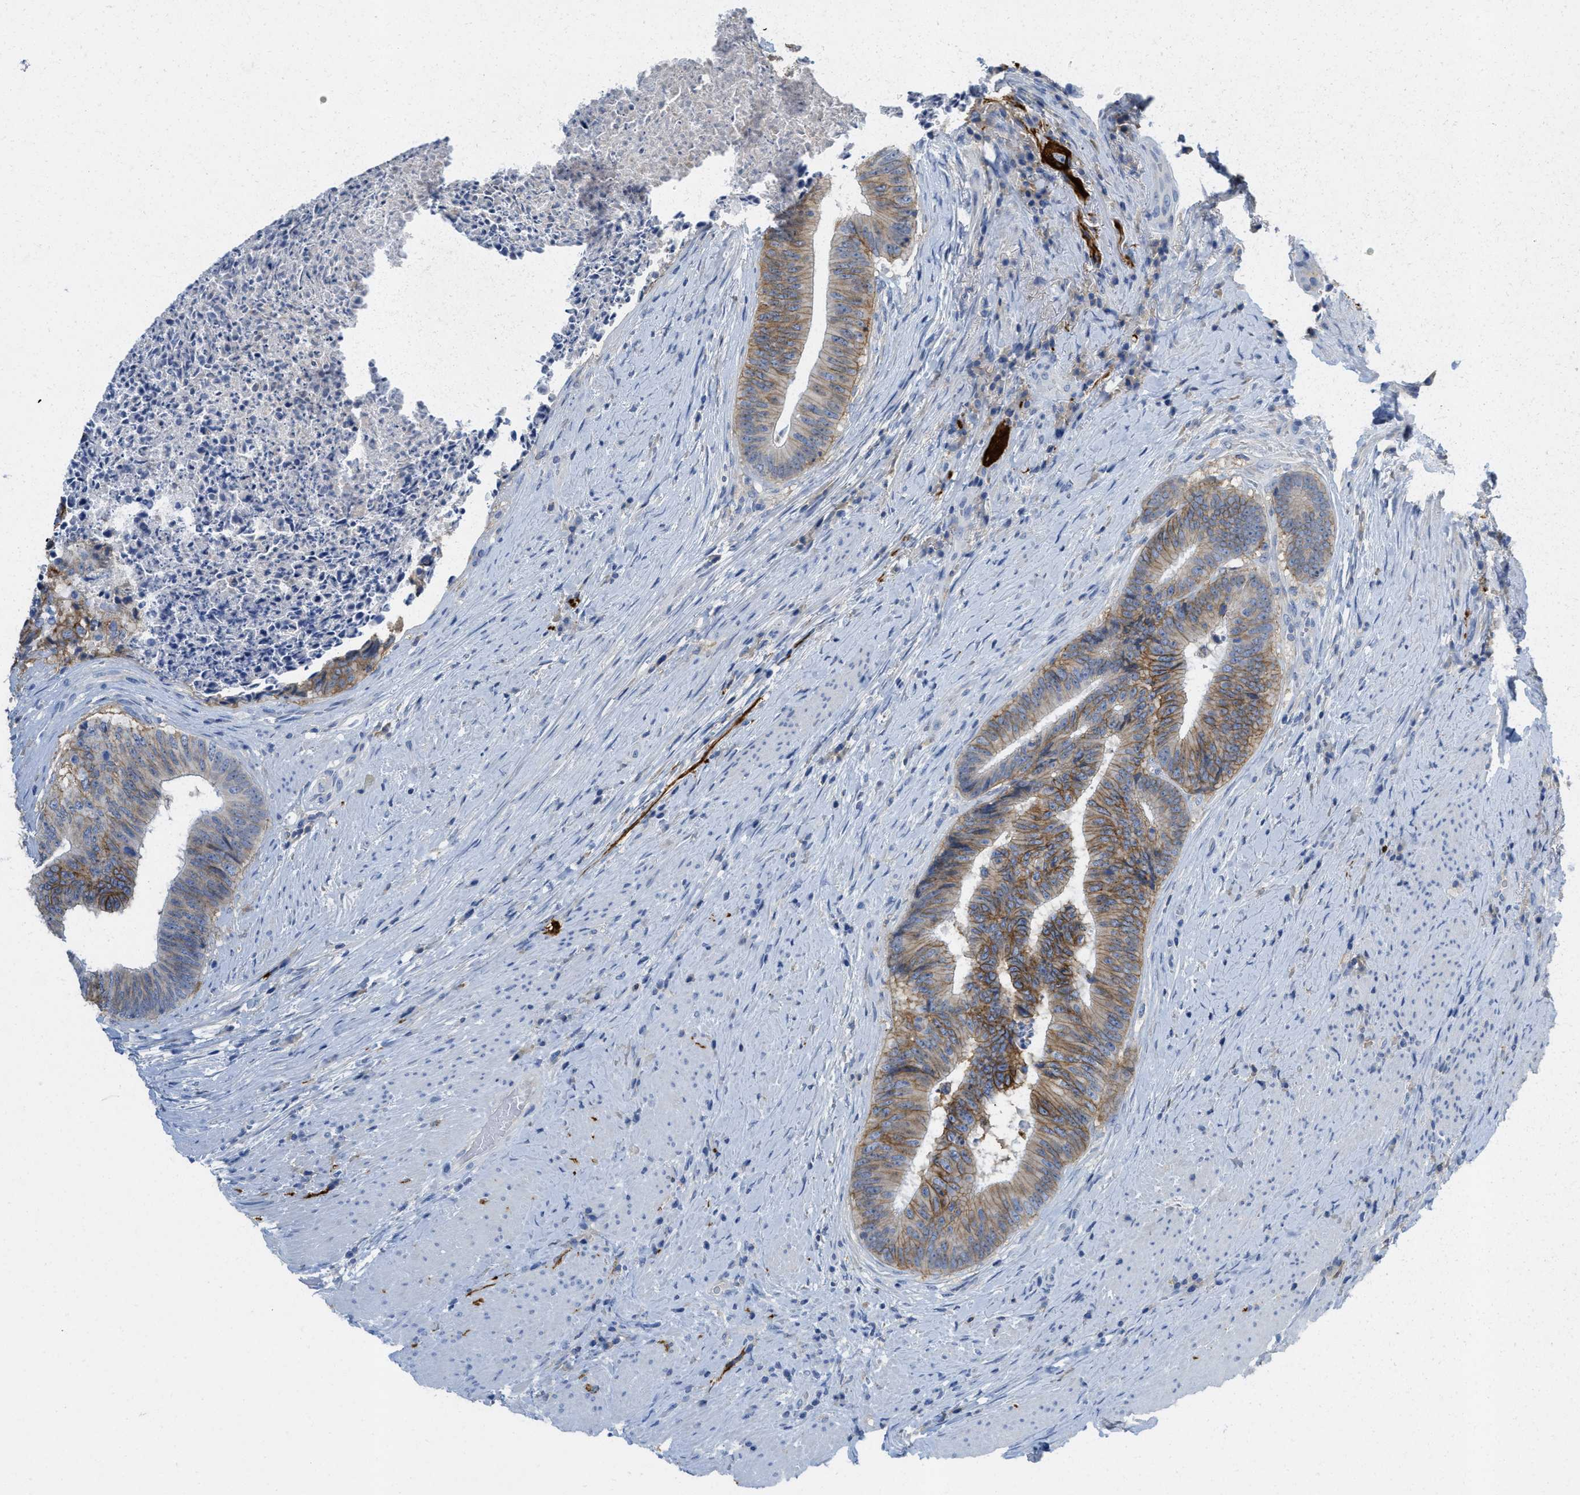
{"staining": {"intensity": "moderate", "quantity": ">75%", "location": "cytoplasmic/membranous"}, "tissue": "colorectal cancer", "cell_type": "Tumor cells", "image_type": "cancer", "snomed": [{"axis": "morphology", "description": "Adenocarcinoma, NOS"}, {"axis": "topography", "description": "Rectum"}], "caption": "Immunohistochemical staining of human colorectal cancer exhibits moderate cytoplasmic/membranous protein staining in about >75% of tumor cells. Immunohistochemistry stains the protein in brown and the nuclei are stained blue.", "gene": "CNNM4", "patient": {"sex": "male", "age": 72}}